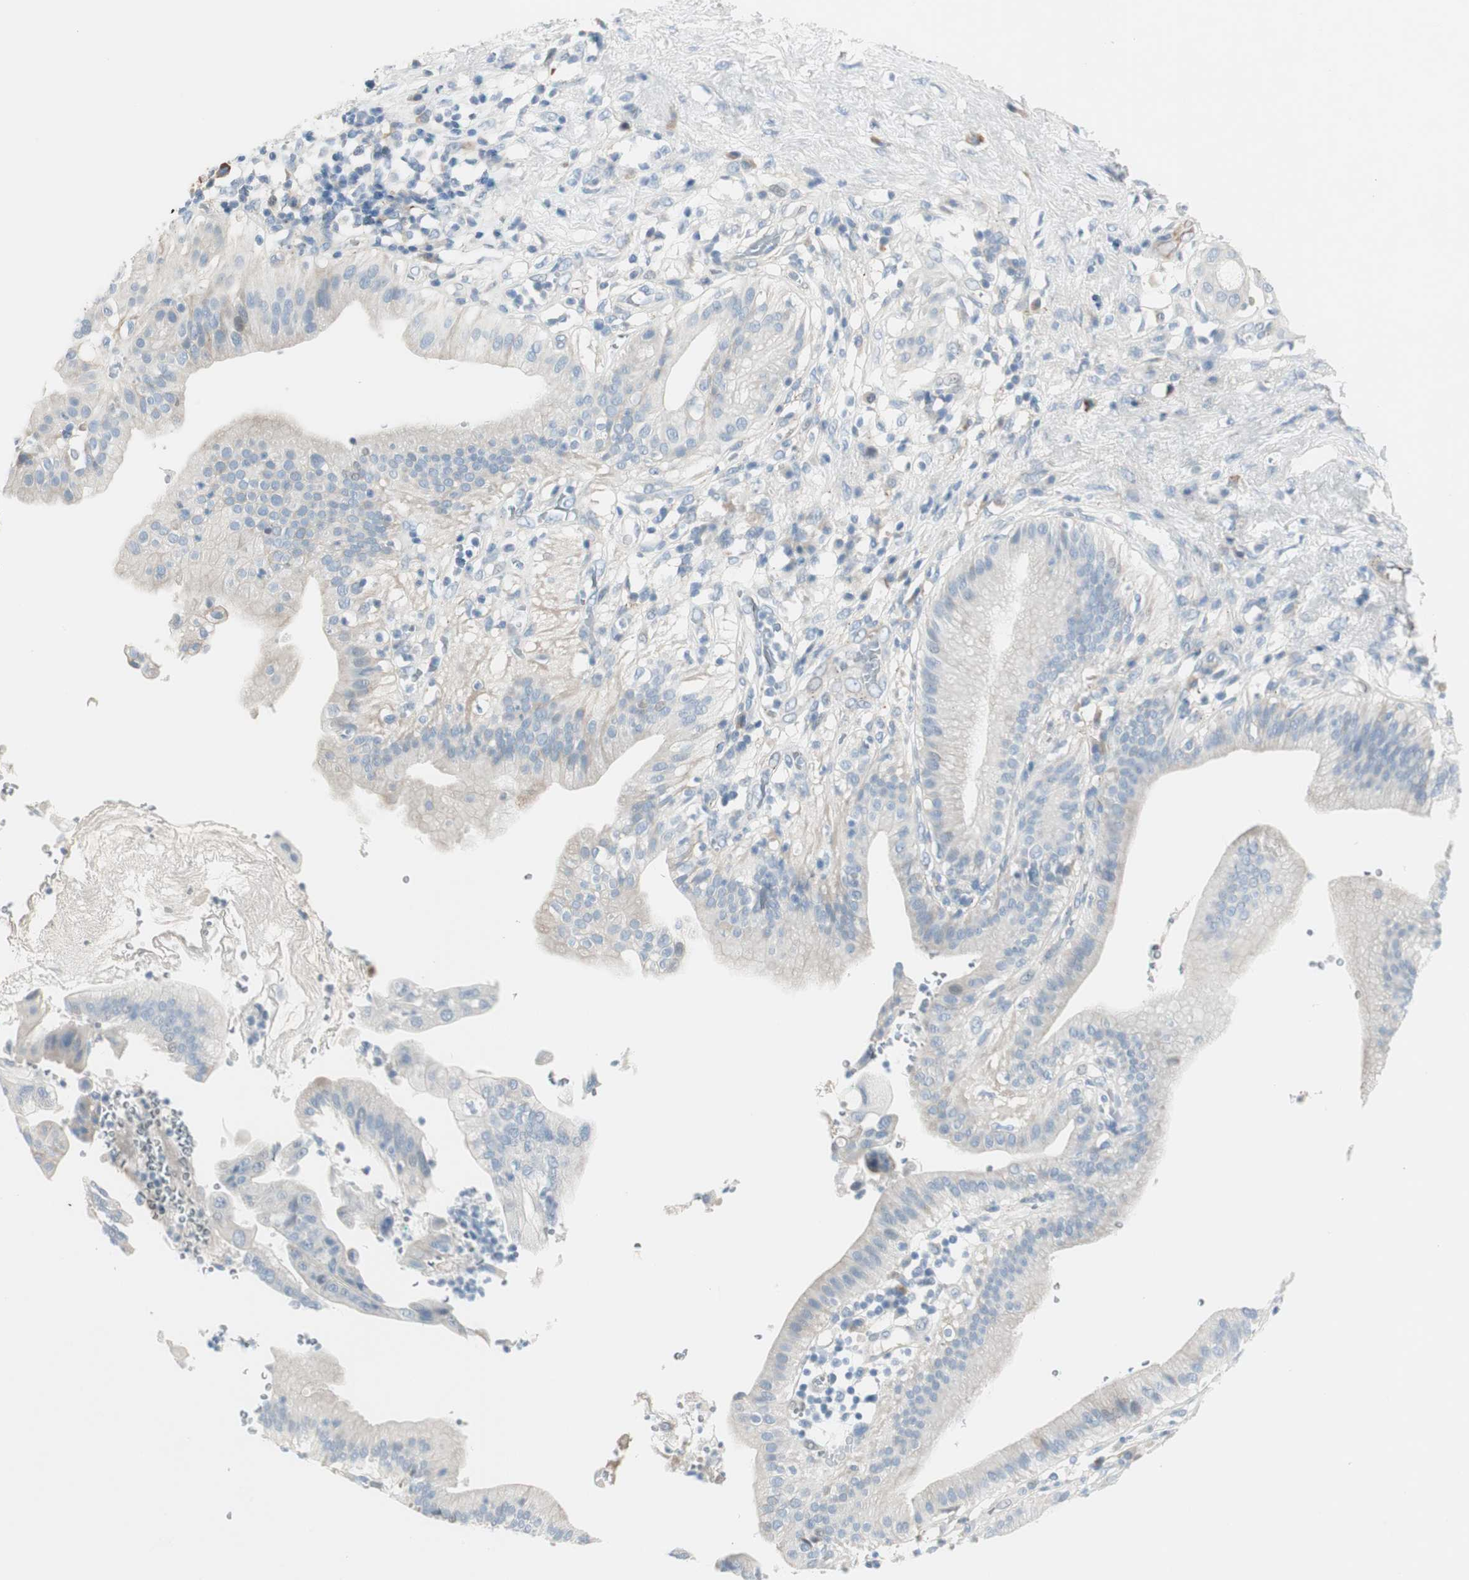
{"staining": {"intensity": "negative", "quantity": "none", "location": "none"}, "tissue": "pancreatic cancer", "cell_type": "Tumor cells", "image_type": "cancer", "snomed": [{"axis": "morphology", "description": "Adenocarcinoma, NOS"}, {"axis": "morphology", "description": "Adenocarcinoma, metastatic, NOS"}, {"axis": "topography", "description": "Lymph node"}, {"axis": "topography", "description": "Pancreas"}, {"axis": "topography", "description": "Duodenum"}], "caption": "Immunohistochemical staining of pancreatic cancer shows no significant expression in tumor cells.", "gene": "CACNA2D1", "patient": {"sex": "female", "age": 64}}